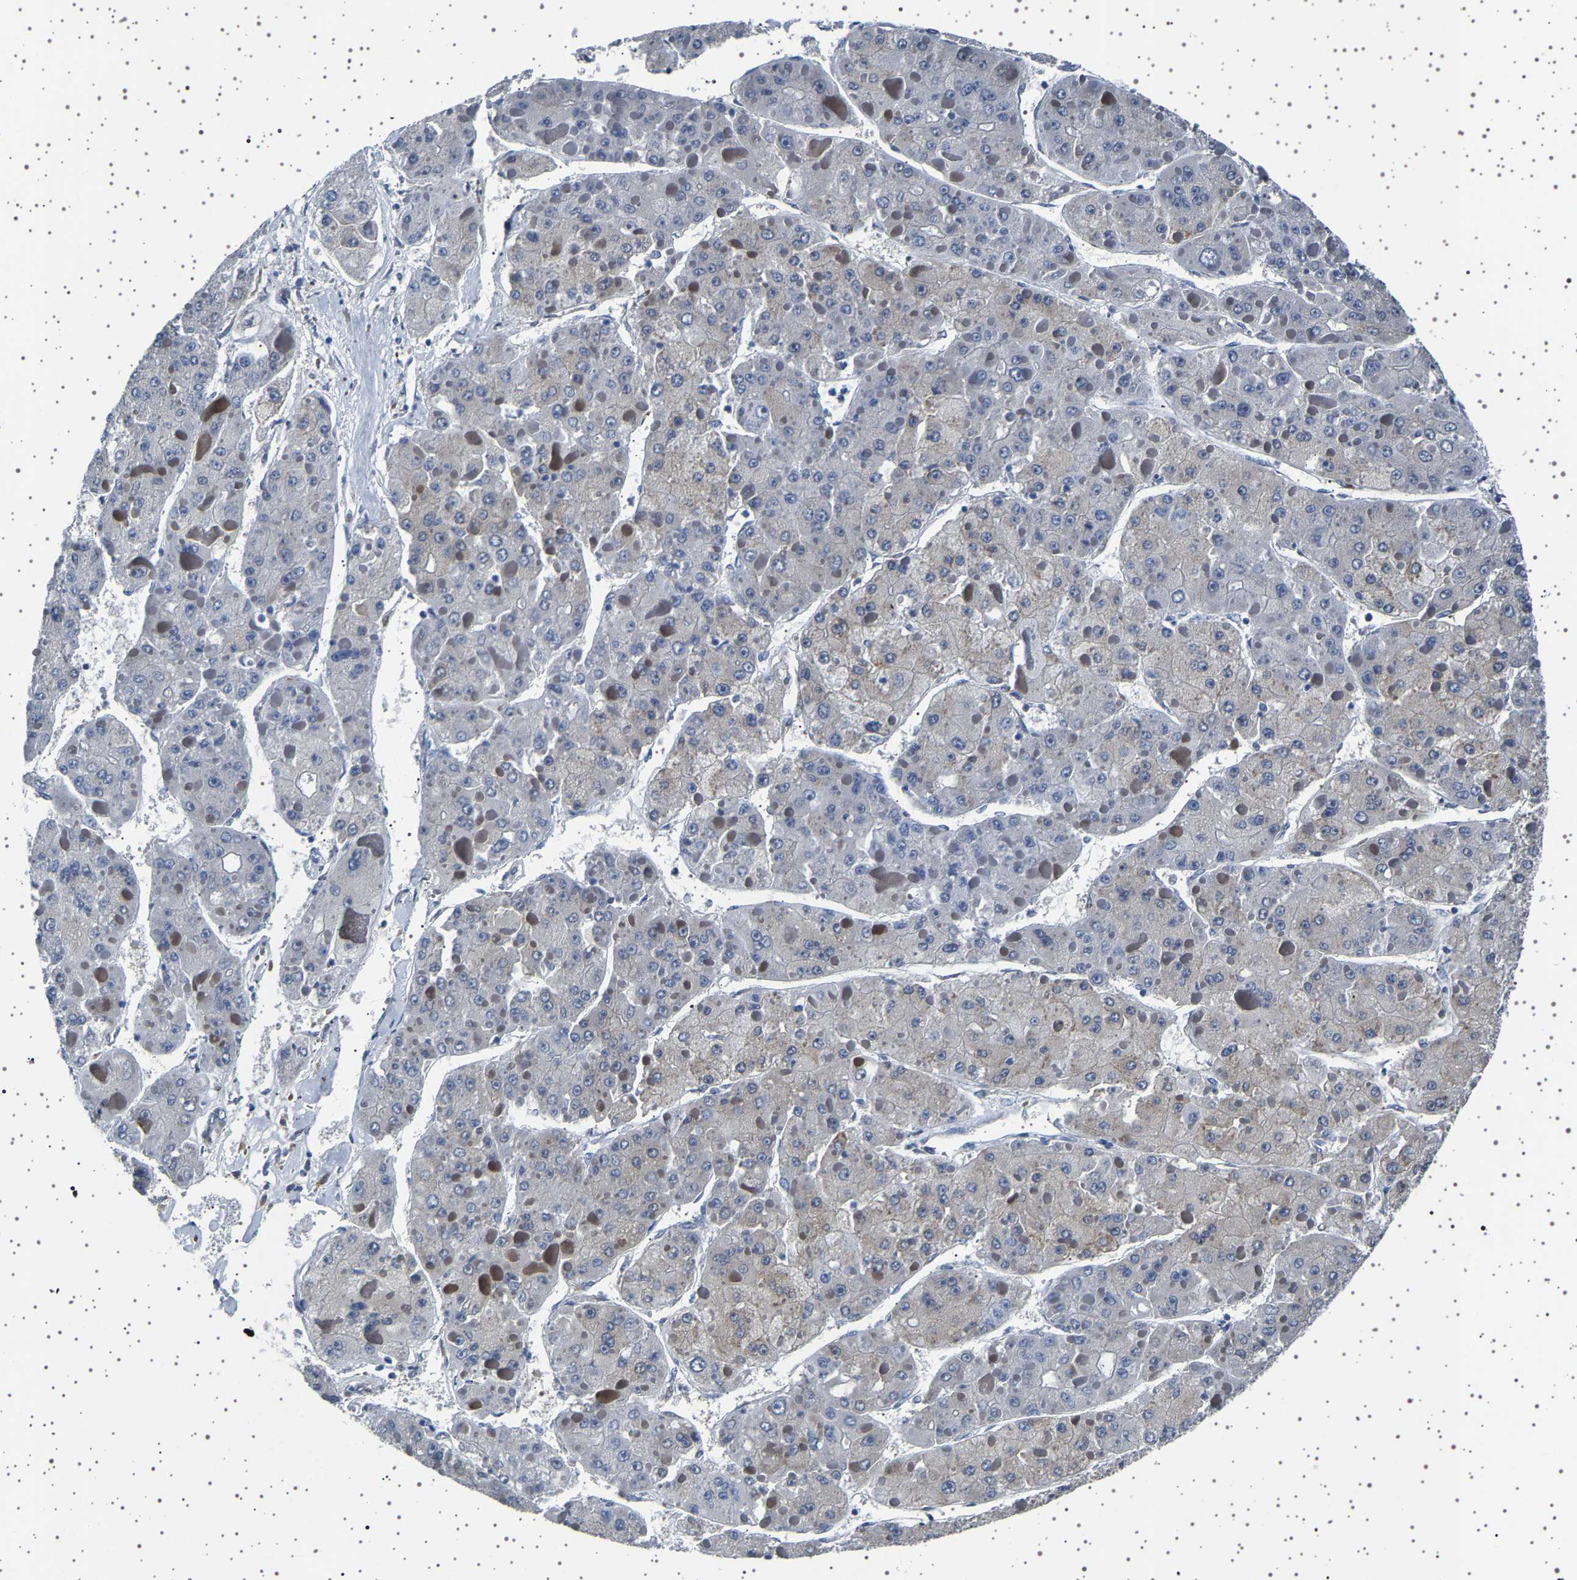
{"staining": {"intensity": "weak", "quantity": "<25%", "location": "cytoplasmic/membranous"}, "tissue": "liver cancer", "cell_type": "Tumor cells", "image_type": "cancer", "snomed": [{"axis": "morphology", "description": "Carcinoma, Hepatocellular, NOS"}, {"axis": "topography", "description": "Liver"}], "caption": "Photomicrograph shows no protein expression in tumor cells of liver hepatocellular carcinoma tissue.", "gene": "FTCD", "patient": {"sex": "female", "age": 73}}